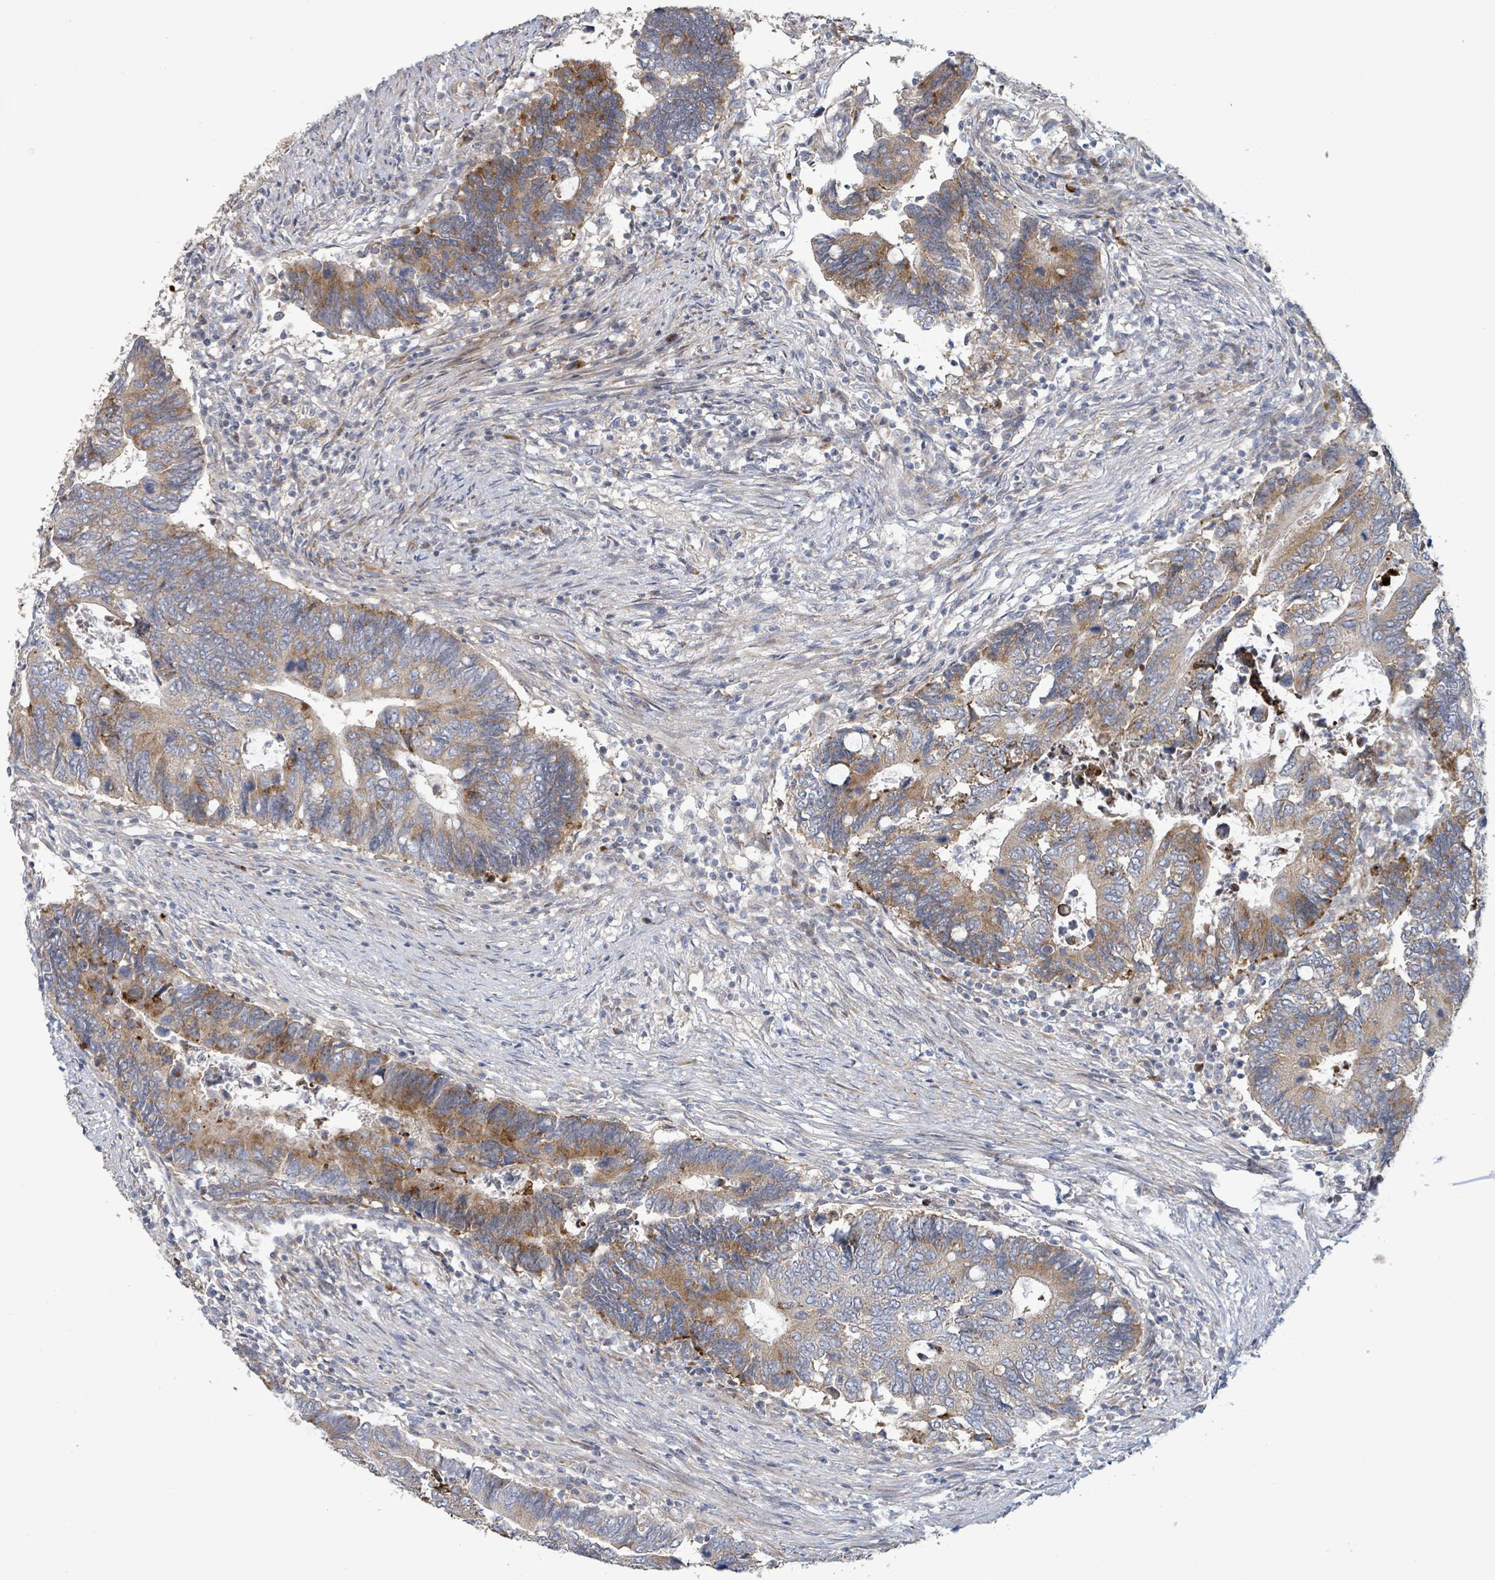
{"staining": {"intensity": "moderate", "quantity": "25%-75%", "location": "cytoplasmic/membranous"}, "tissue": "colorectal cancer", "cell_type": "Tumor cells", "image_type": "cancer", "snomed": [{"axis": "morphology", "description": "Adenocarcinoma, NOS"}, {"axis": "topography", "description": "Colon"}], "caption": "Colorectal cancer (adenocarcinoma) stained for a protein (brown) displays moderate cytoplasmic/membranous positive expression in approximately 25%-75% of tumor cells.", "gene": "LILRA4", "patient": {"sex": "male", "age": 87}}